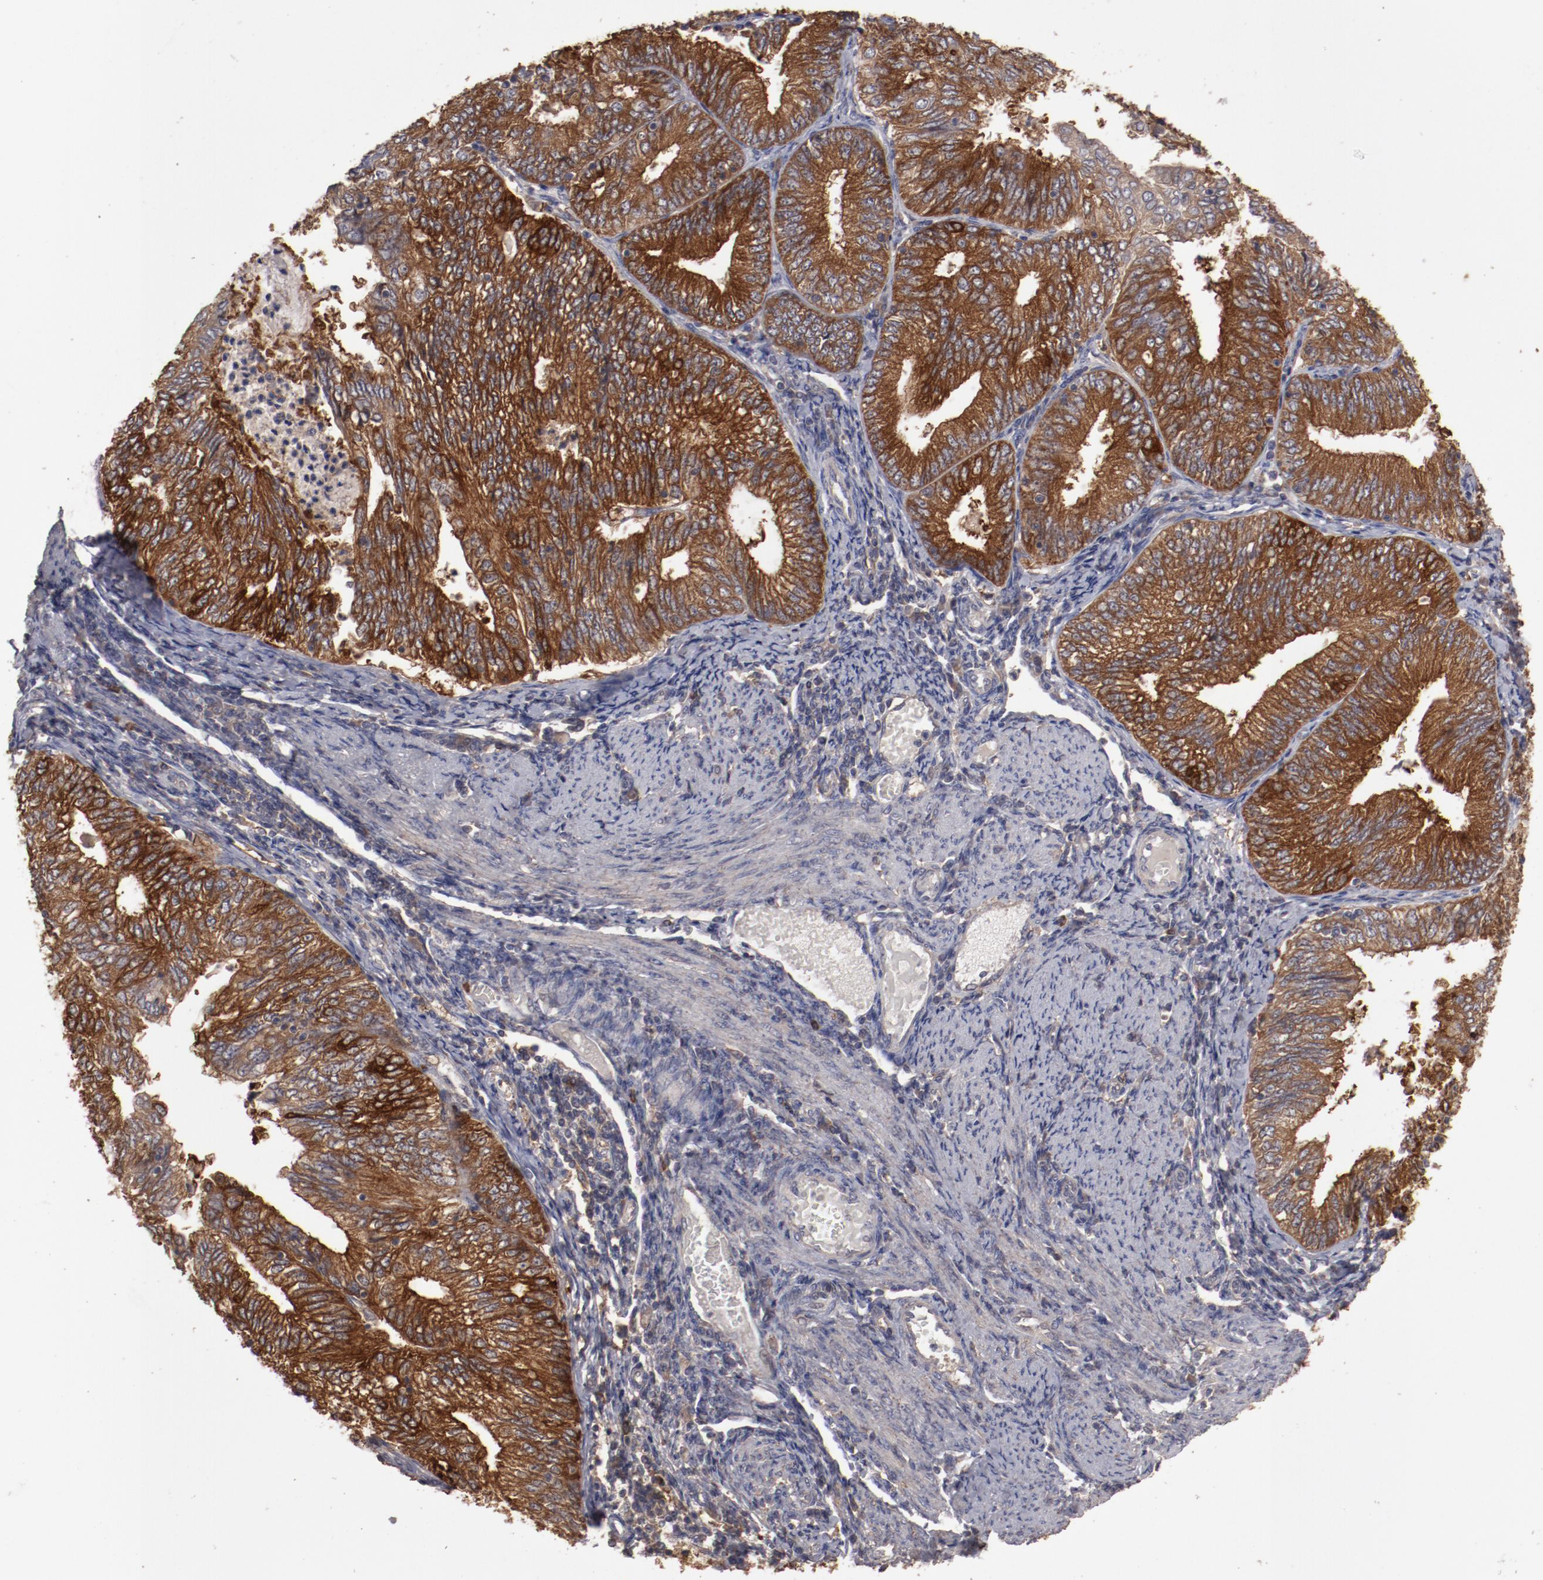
{"staining": {"intensity": "strong", "quantity": ">75%", "location": "cytoplasmic/membranous"}, "tissue": "endometrial cancer", "cell_type": "Tumor cells", "image_type": "cancer", "snomed": [{"axis": "morphology", "description": "Adenocarcinoma, NOS"}, {"axis": "topography", "description": "Endometrium"}], "caption": "Human endometrial adenocarcinoma stained with a protein marker reveals strong staining in tumor cells.", "gene": "LRRC75B", "patient": {"sex": "female", "age": 69}}